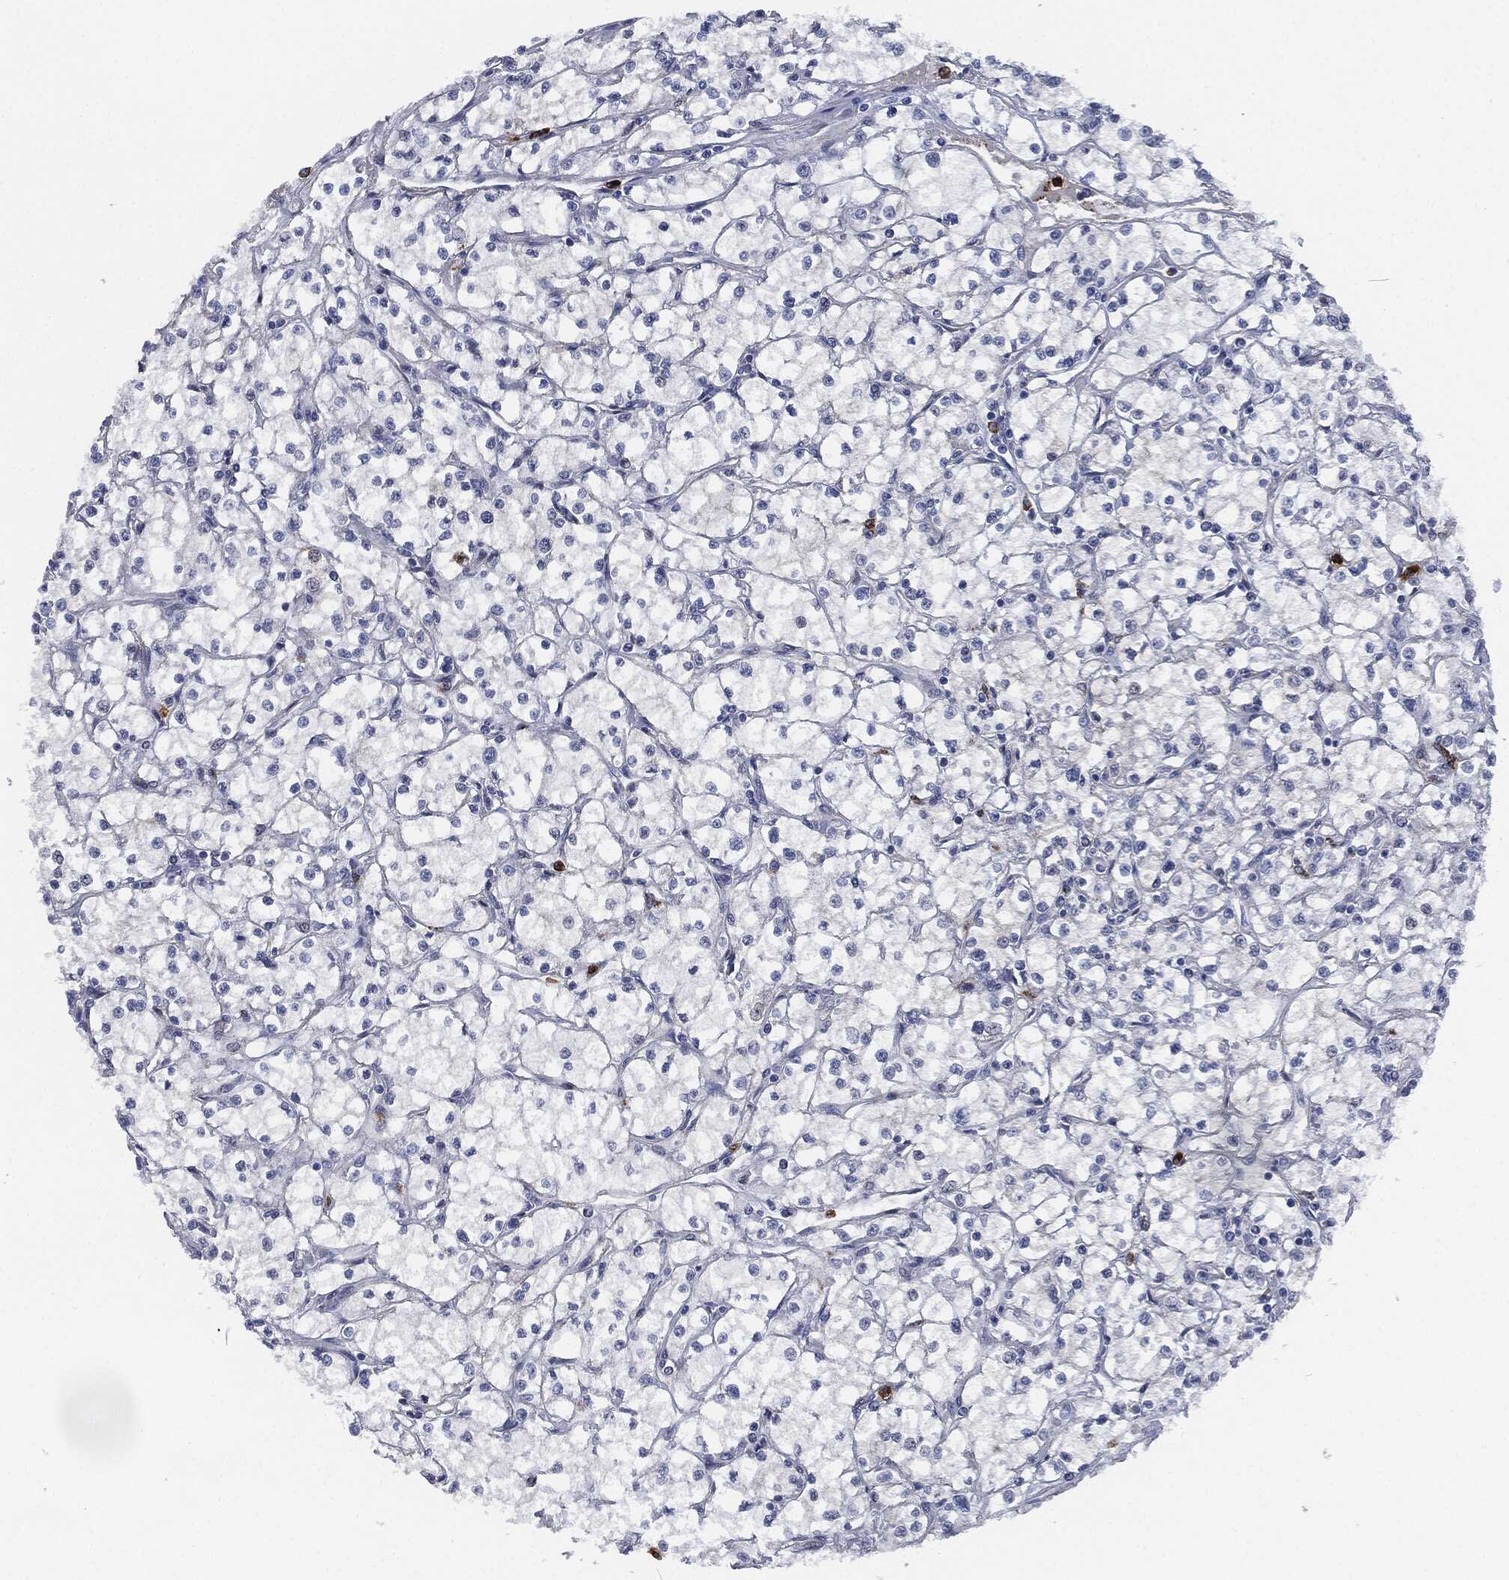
{"staining": {"intensity": "negative", "quantity": "none", "location": "none"}, "tissue": "renal cancer", "cell_type": "Tumor cells", "image_type": "cancer", "snomed": [{"axis": "morphology", "description": "Adenocarcinoma, NOS"}, {"axis": "topography", "description": "Kidney"}], "caption": "High power microscopy image of an immunohistochemistry (IHC) histopathology image of adenocarcinoma (renal), revealing no significant positivity in tumor cells.", "gene": "MPO", "patient": {"sex": "male", "age": 67}}